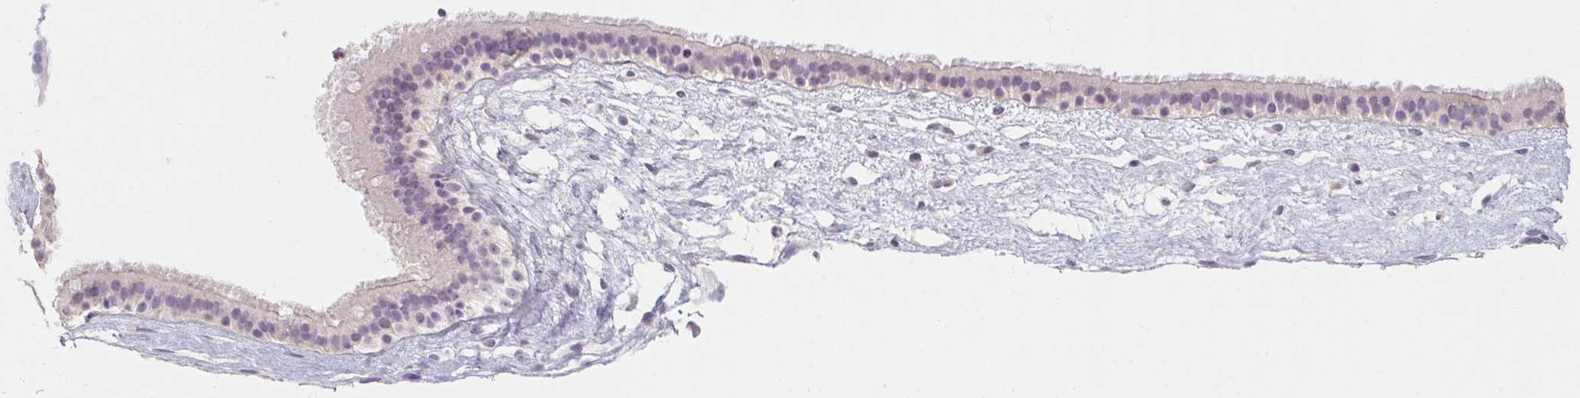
{"staining": {"intensity": "negative", "quantity": "none", "location": "none"}, "tissue": "nasopharynx", "cell_type": "Respiratory epithelial cells", "image_type": "normal", "snomed": [{"axis": "morphology", "description": "Normal tissue, NOS"}, {"axis": "topography", "description": "Nasopharynx"}], "caption": "The immunohistochemistry (IHC) micrograph has no significant staining in respiratory epithelial cells of nasopharynx. (Immunohistochemistry, brightfield microscopy, high magnification).", "gene": "CAPZA3", "patient": {"sex": "male", "age": 24}}